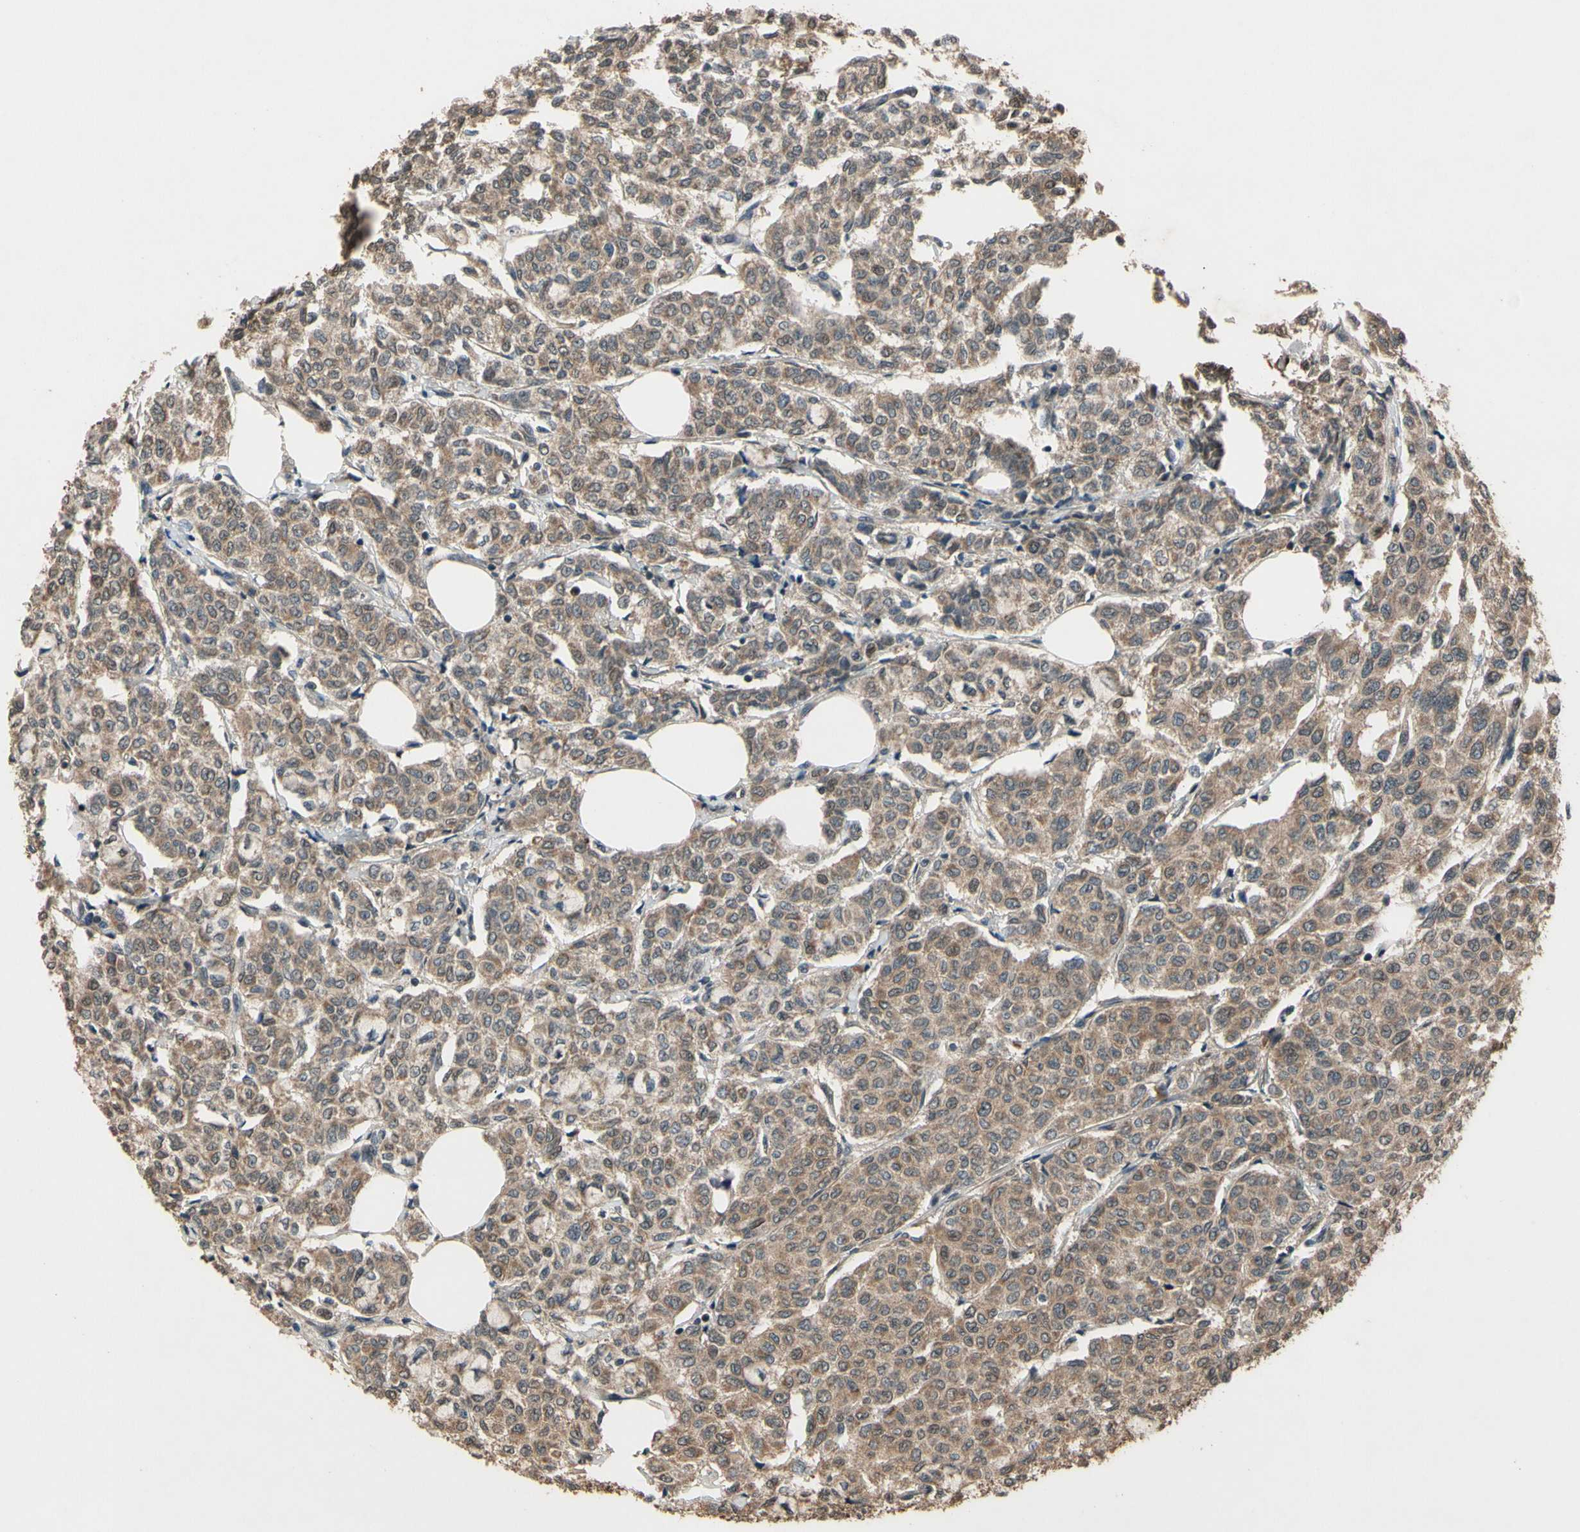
{"staining": {"intensity": "moderate", "quantity": ">75%", "location": "cytoplasmic/membranous"}, "tissue": "breast cancer", "cell_type": "Tumor cells", "image_type": "cancer", "snomed": [{"axis": "morphology", "description": "Lobular carcinoma"}, {"axis": "topography", "description": "Breast"}], "caption": "Approximately >75% of tumor cells in breast cancer (lobular carcinoma) display moderate cytoplasmic/membranous protein expression as visualized by brown immunohistochemical staining.", "gene": "TMEM230", "patient": {"sex": "female", "age": 60}}